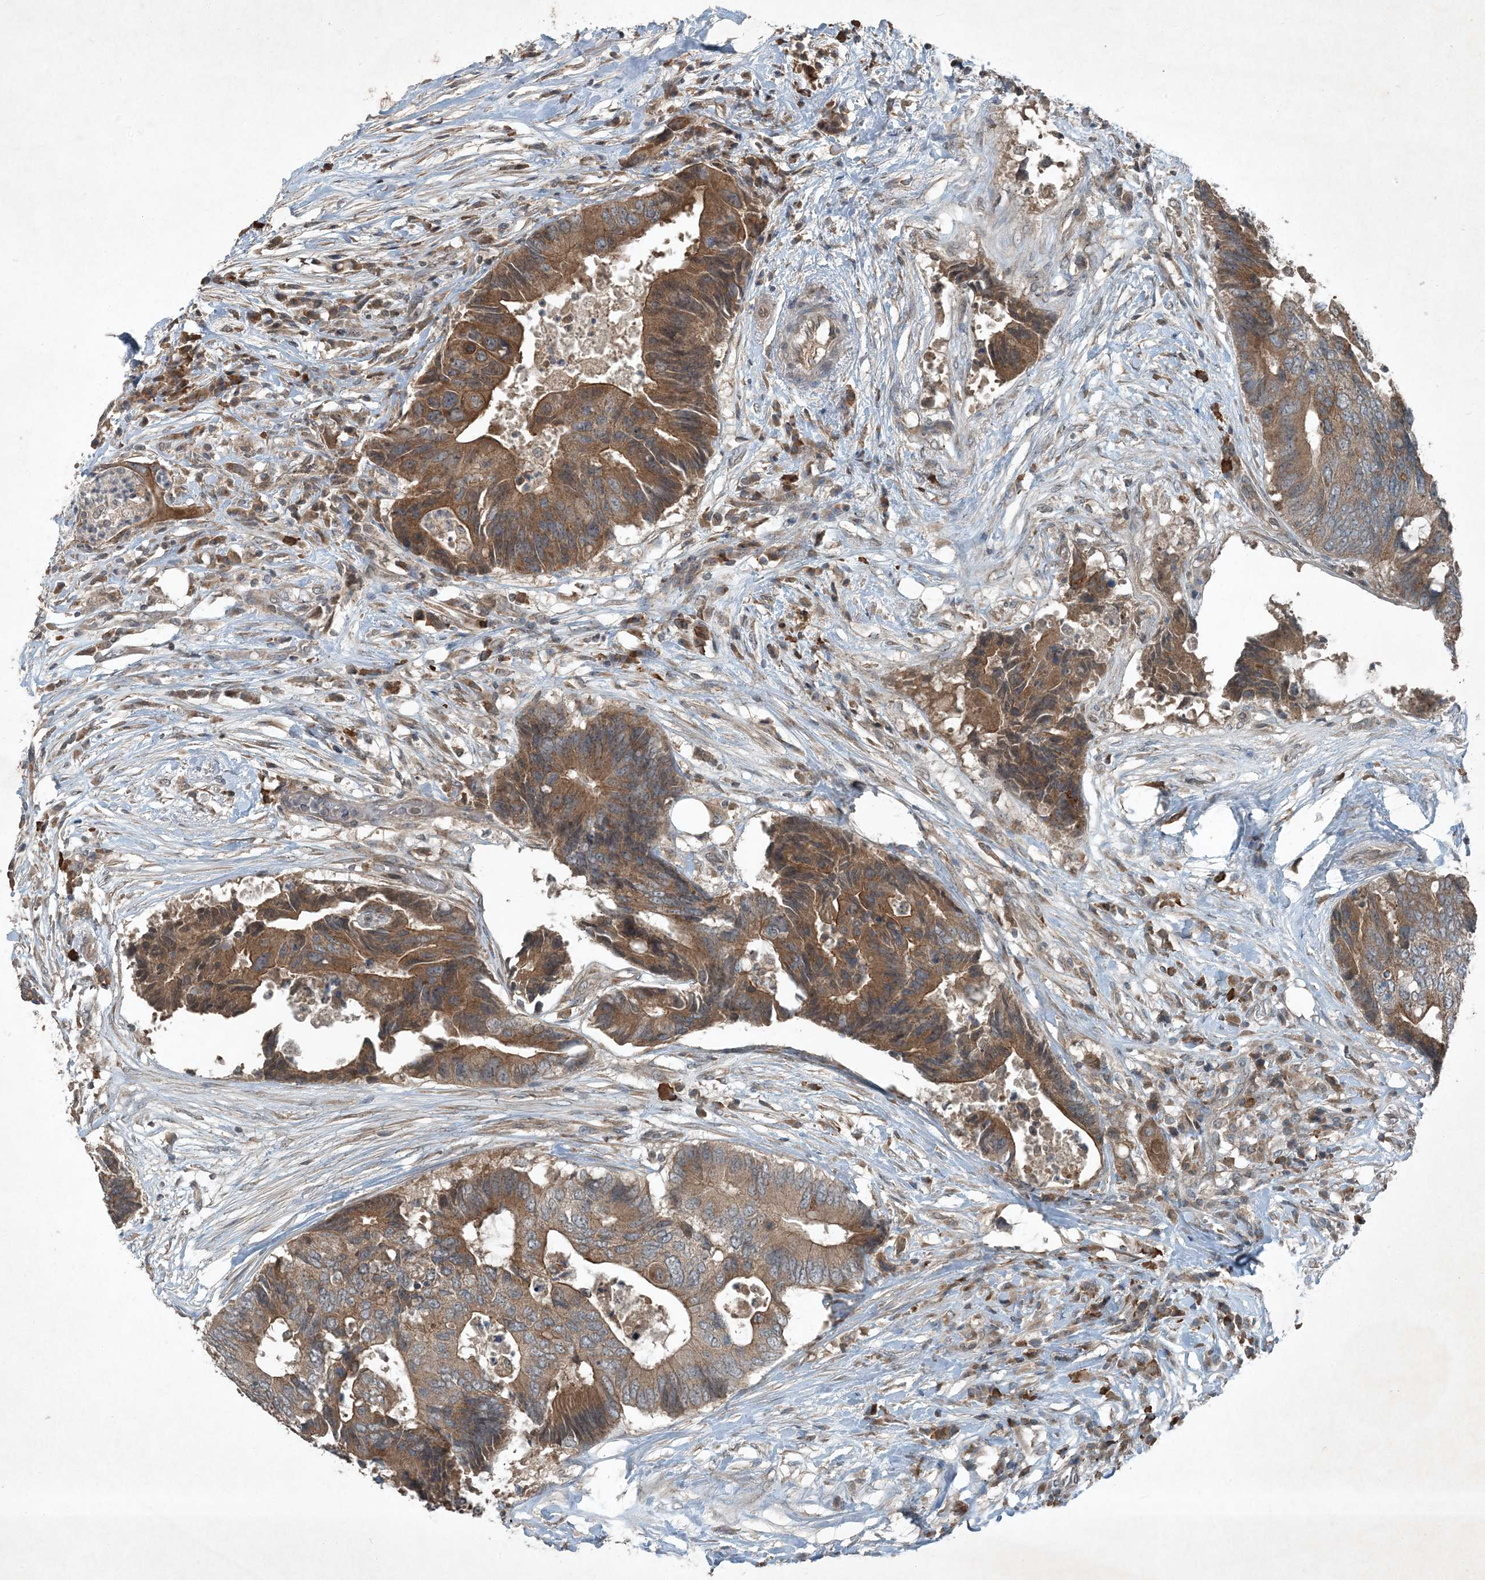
{"staining": {"intensity": "moderate", "quantity": ">75%", "location": "cytoplasmic/membranous"}, "tissue": "colorectal cancer", "cell_type": "Tumor cells", "image_type": "cancer", "snomed": [{"axis": "morphology", "description": "Adenocarcinoma, NOS"}, {"axis": "topography", "description": "Colon"}], "caption": "Protein expression analysis of human colorectal cancer reveals moderate cytoplasmic/membranous positivity in approximately >75% of tumor cells.", "gene": "MDN1", "patient": {"sex": "male", "age": 71}}